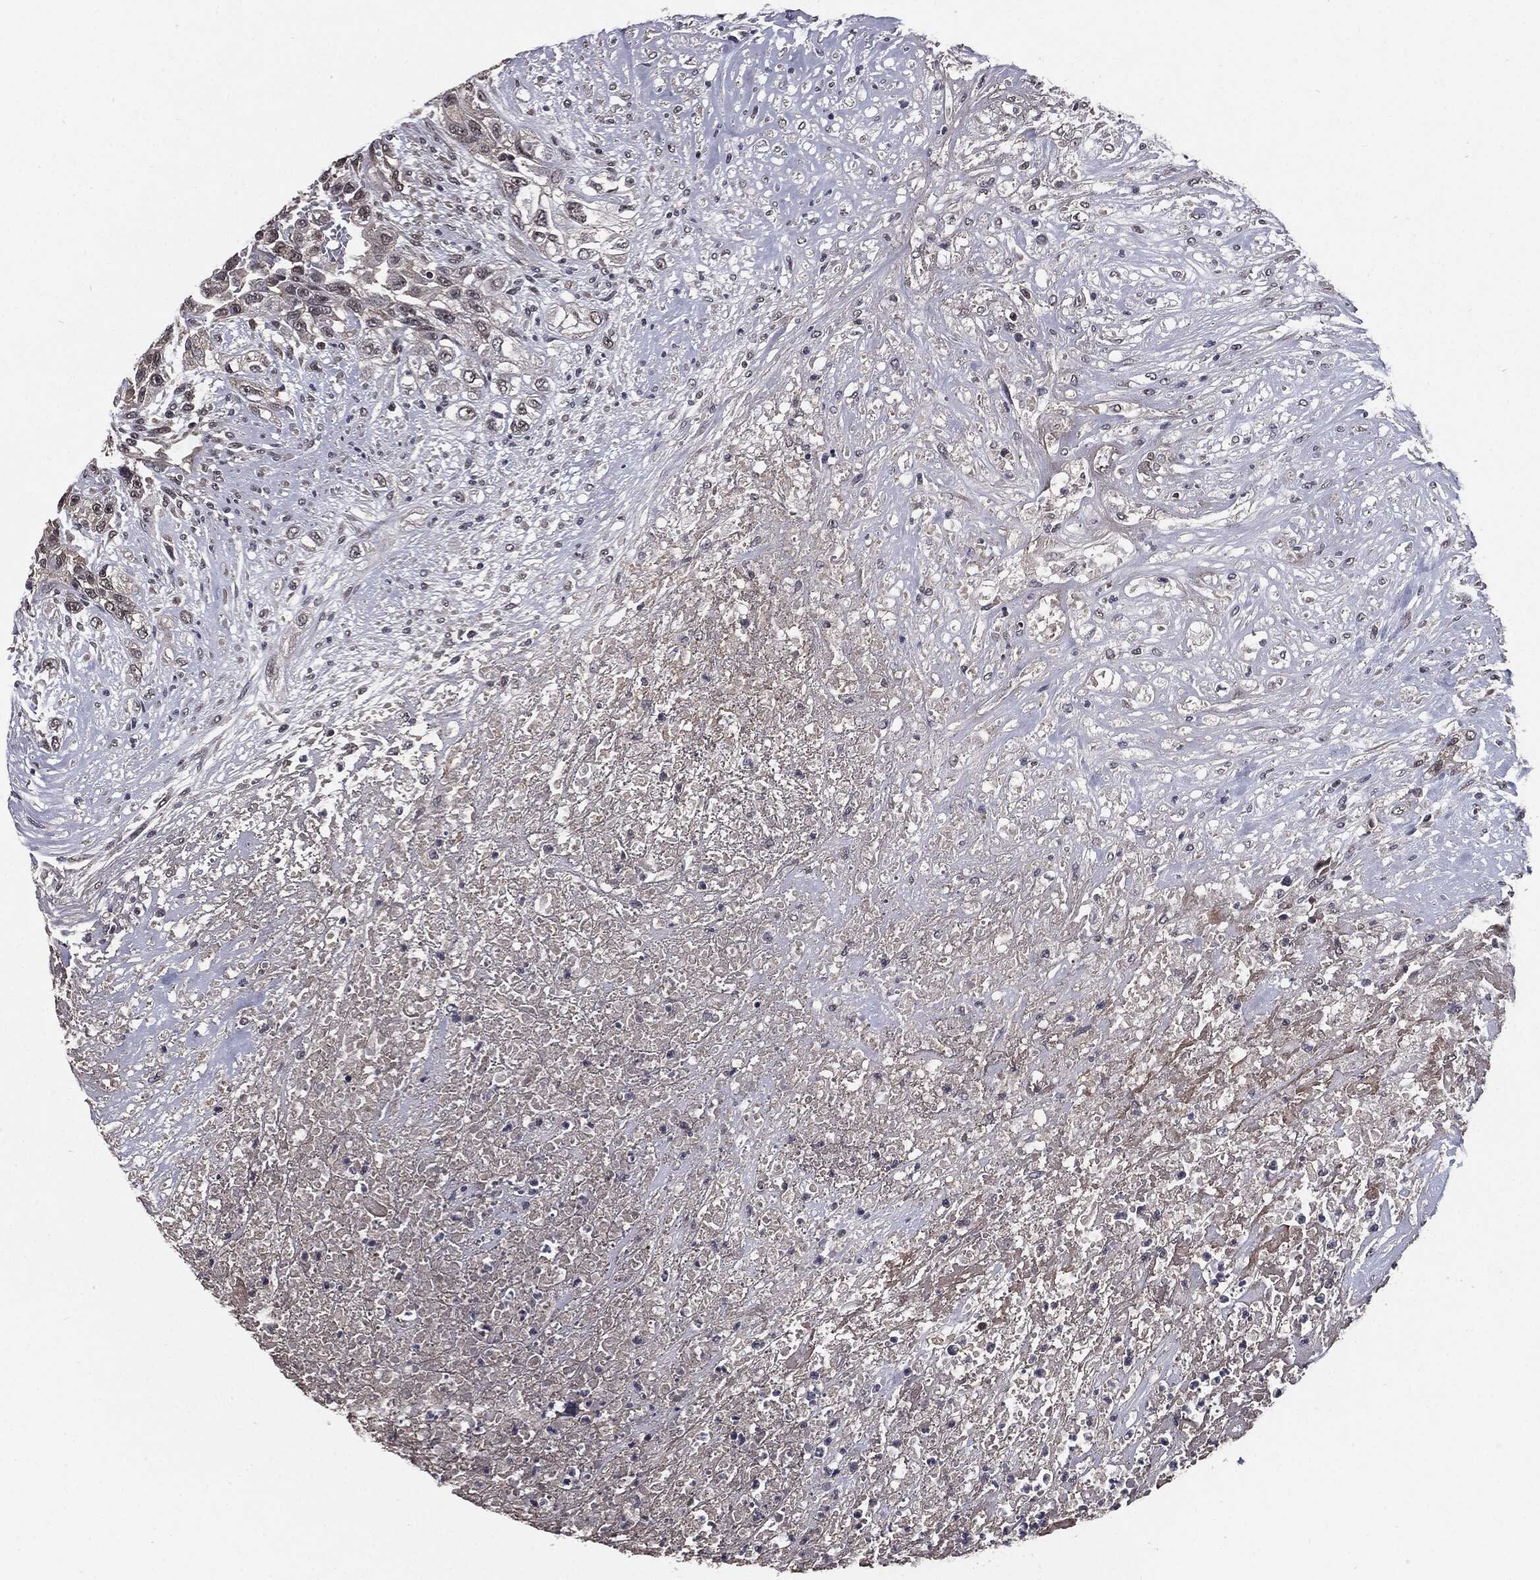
{"staining": {"intensity": "negative", "quantity": "none", "location": "none"}, "tissue": "urothelial cancer", "cell_type": "Tumor cells", "image_type": "cancer", "snomed": [{"axis": "morphology", "description": "Urothelial carcinoma, High grade"}, {"axis": "topography", "description": "Urinary bladder"}], "caption": "Immunohistochemistry image of human urothelial carcinoma (high-grade) stained for a protein (brown), which demonstrates no expression in tumor cells.", "gene": "PTPA", "patient": {"sex": "female", "age": 56}}